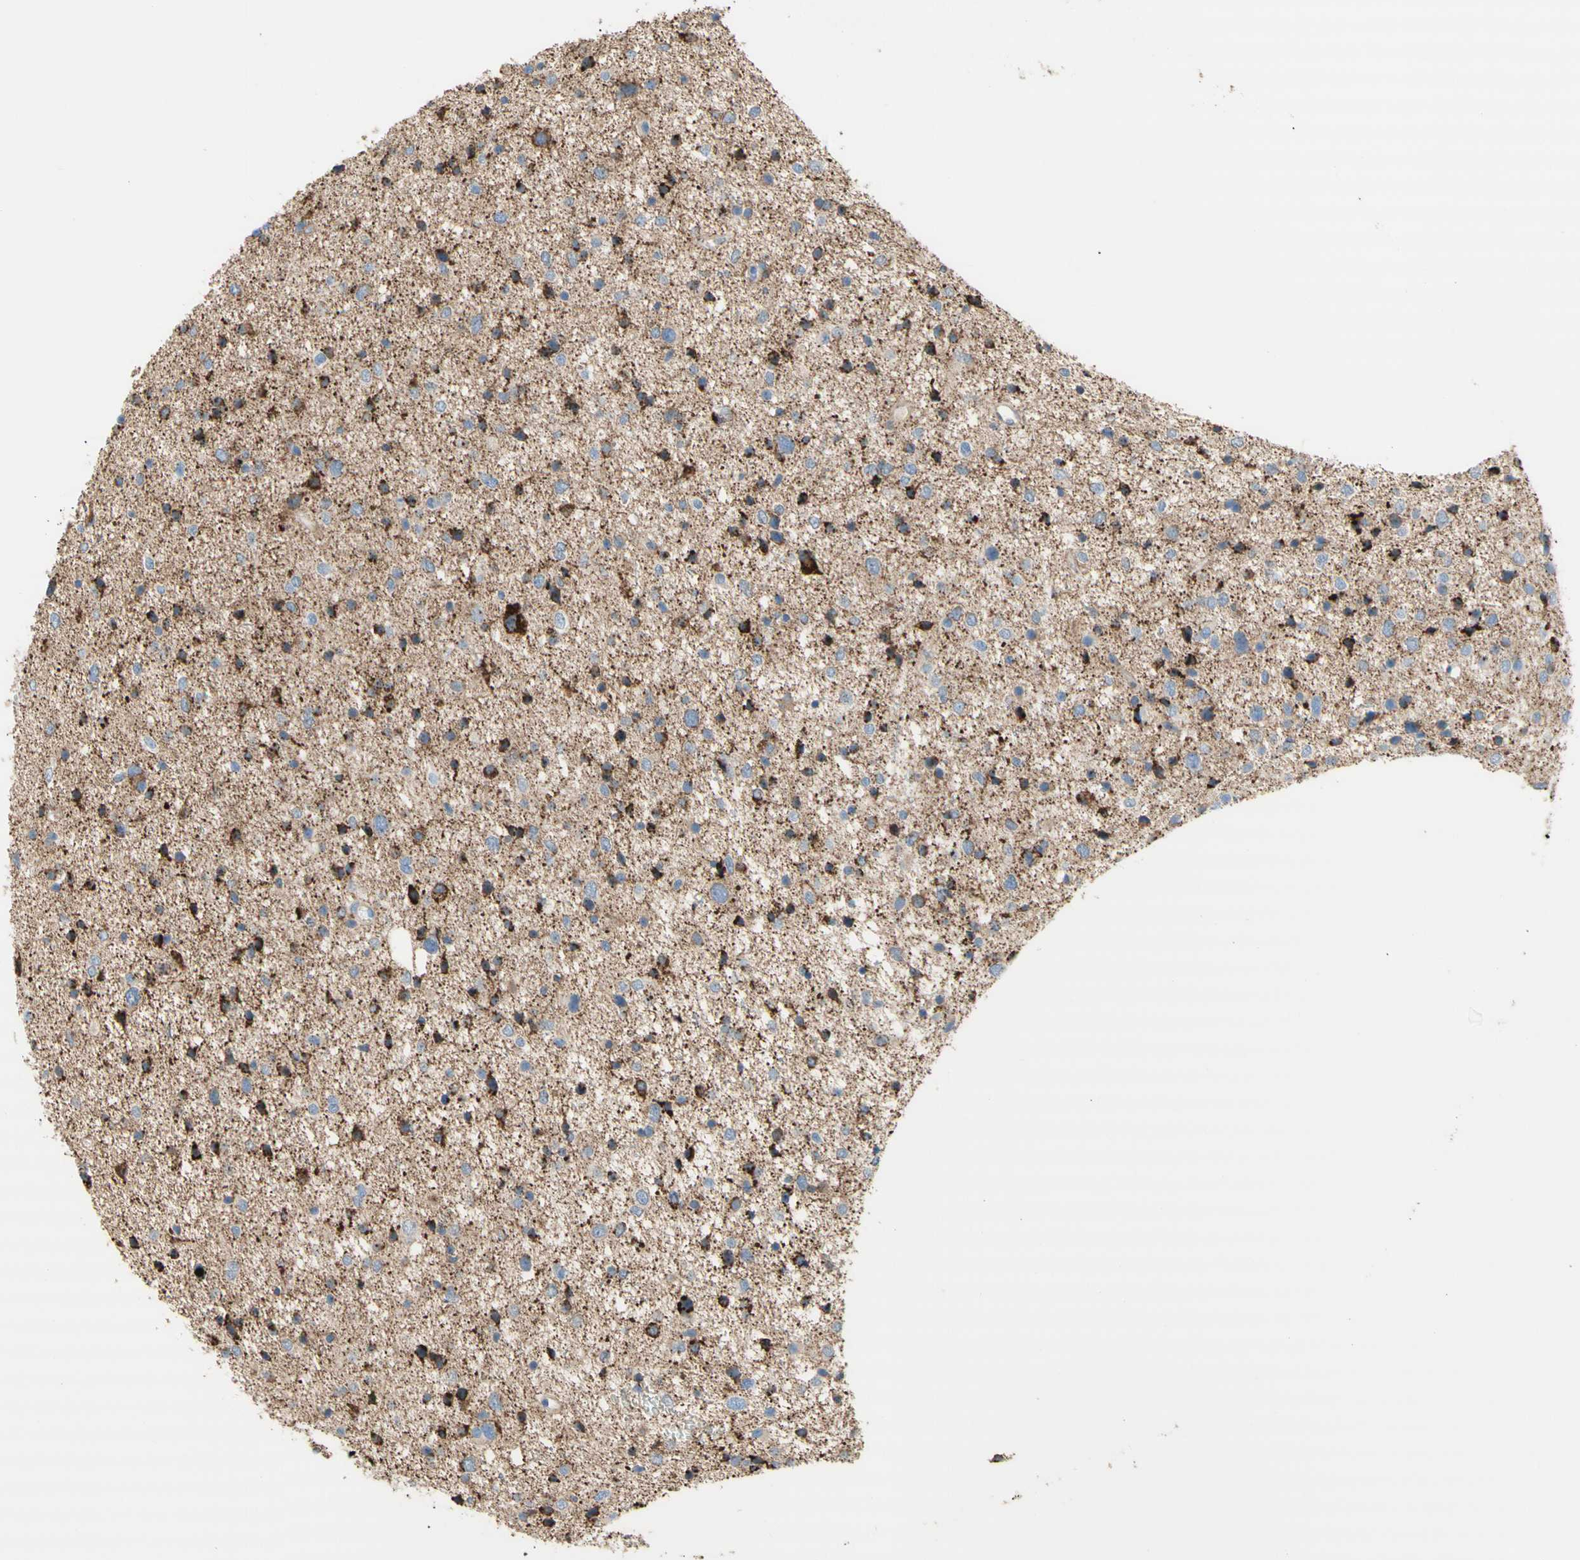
{"staining": {"intensity": "strong", "quantity": "25%-75%", "location": "cytoplasmic/membranous"}, "tissue": "glioma", "cell_type": "Tumor cells", "image_type": "cancer", "snomed": [{"axis": "morphology", "description": "Glioma, malignant, Low grade"}, {"axis": "topography", "description": "Brain"}], "caption": "IHC staining of malignant low-grade glioma, which shows high levels of strong cytoplasmic/membranous expression in about 25%-75% of tumor cells indicating strong cytoplasmic/membranous protein expression. The staining was performed using DAB (brown) for protein detection and nuclei were counterstained in hematoxylin (blue).", "gene": "URB2", "patient": {"sex": "female", "age": 37}}